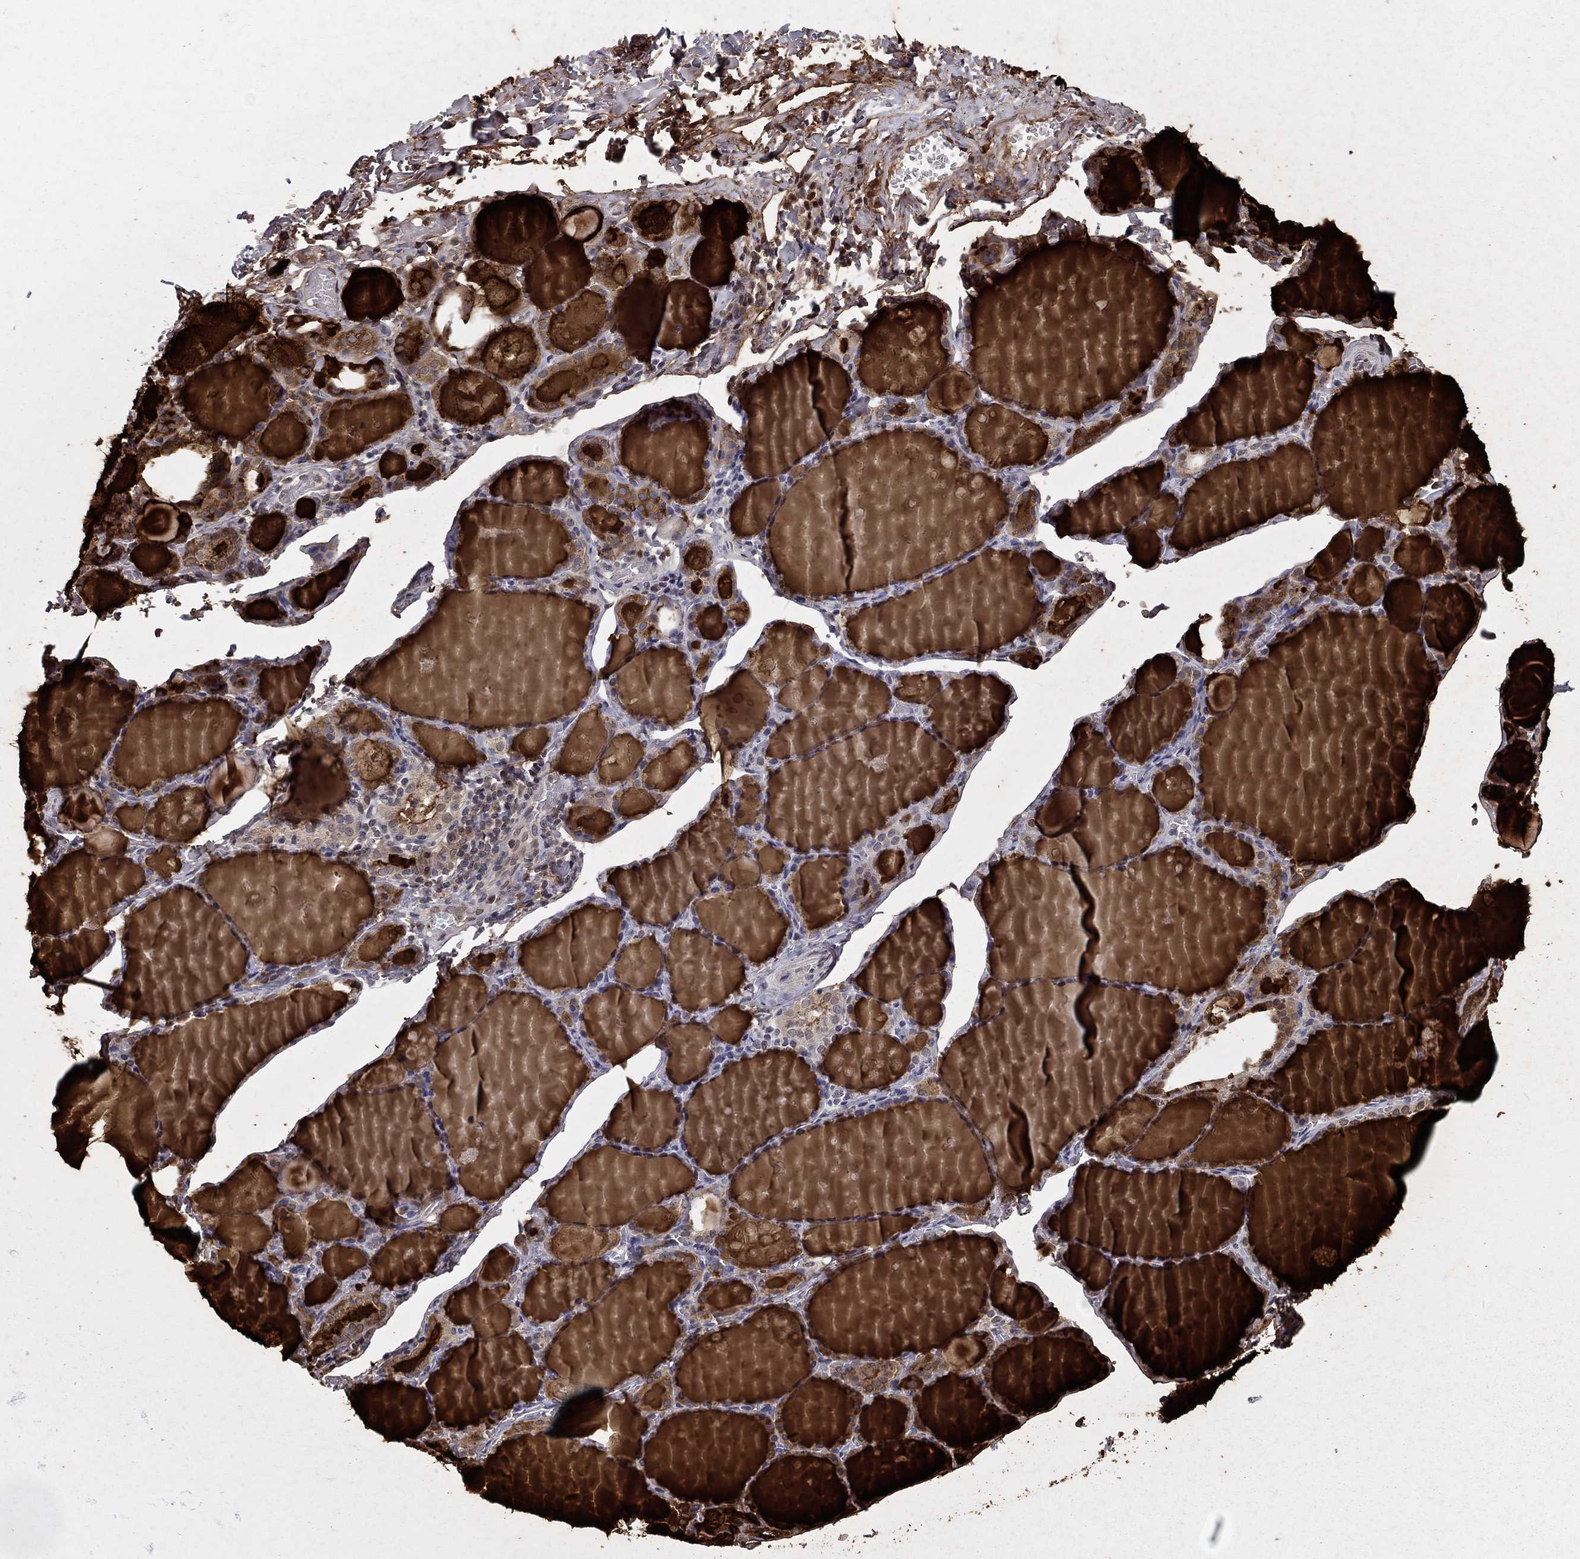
{"staining": {"intensity": "weak", "quantity": "<25%", "location": "cytoplasmic/membranous"}, "tissue": "thyroid gland", "cell_type": "Glandular cells", "image_type": "normal", "snomed": [{"axis": "morphology", "description": "Normal tissue, NOS"}, {"axis": "topography", "description": "Thyroid gland"}], "caption": "An IHC micrograph of normal thyroid gland is shown. There is no staining in glandular cells of thyroid gland.", "gene": "CRTC1", "patient": {"sex": "male", "age": 68}}